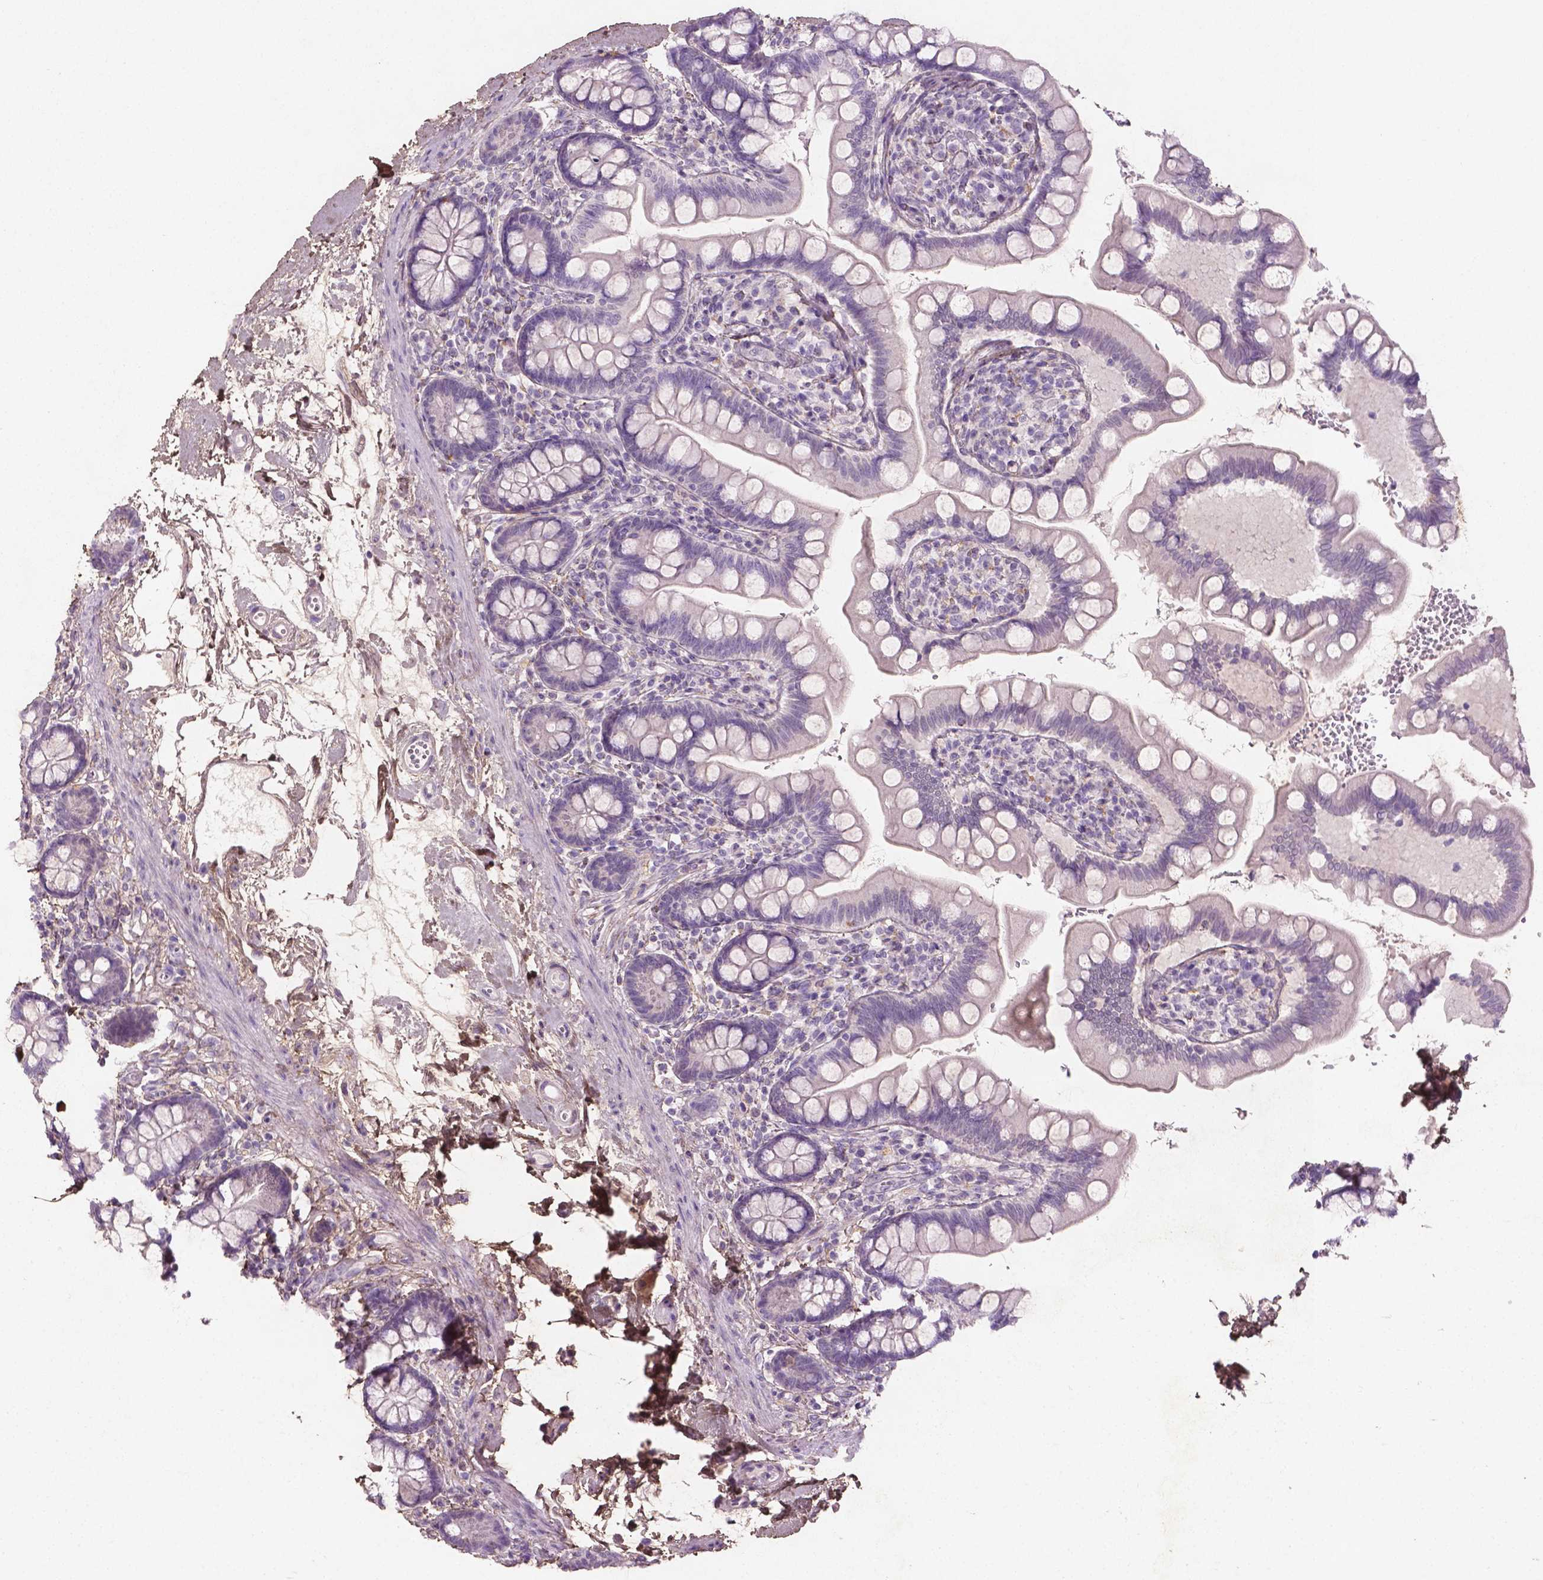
{"staining": {"intensity": "negative", "quantity": "none", "location": "none"}, "tissue": "small intestine", "cell_type": "Glandular cells", "image_type": "normal", "snomed": [{"axis": "morphology", "description": "Normal tissue, NOS"}, {"axis": "topography", "description": "Small intestine"}], "caption": "This is an IHC image of benign small intestine. There is no positivity in glandular cells.", "gene": "DLG2", "patient": {"sex": "female", "age": 56}}